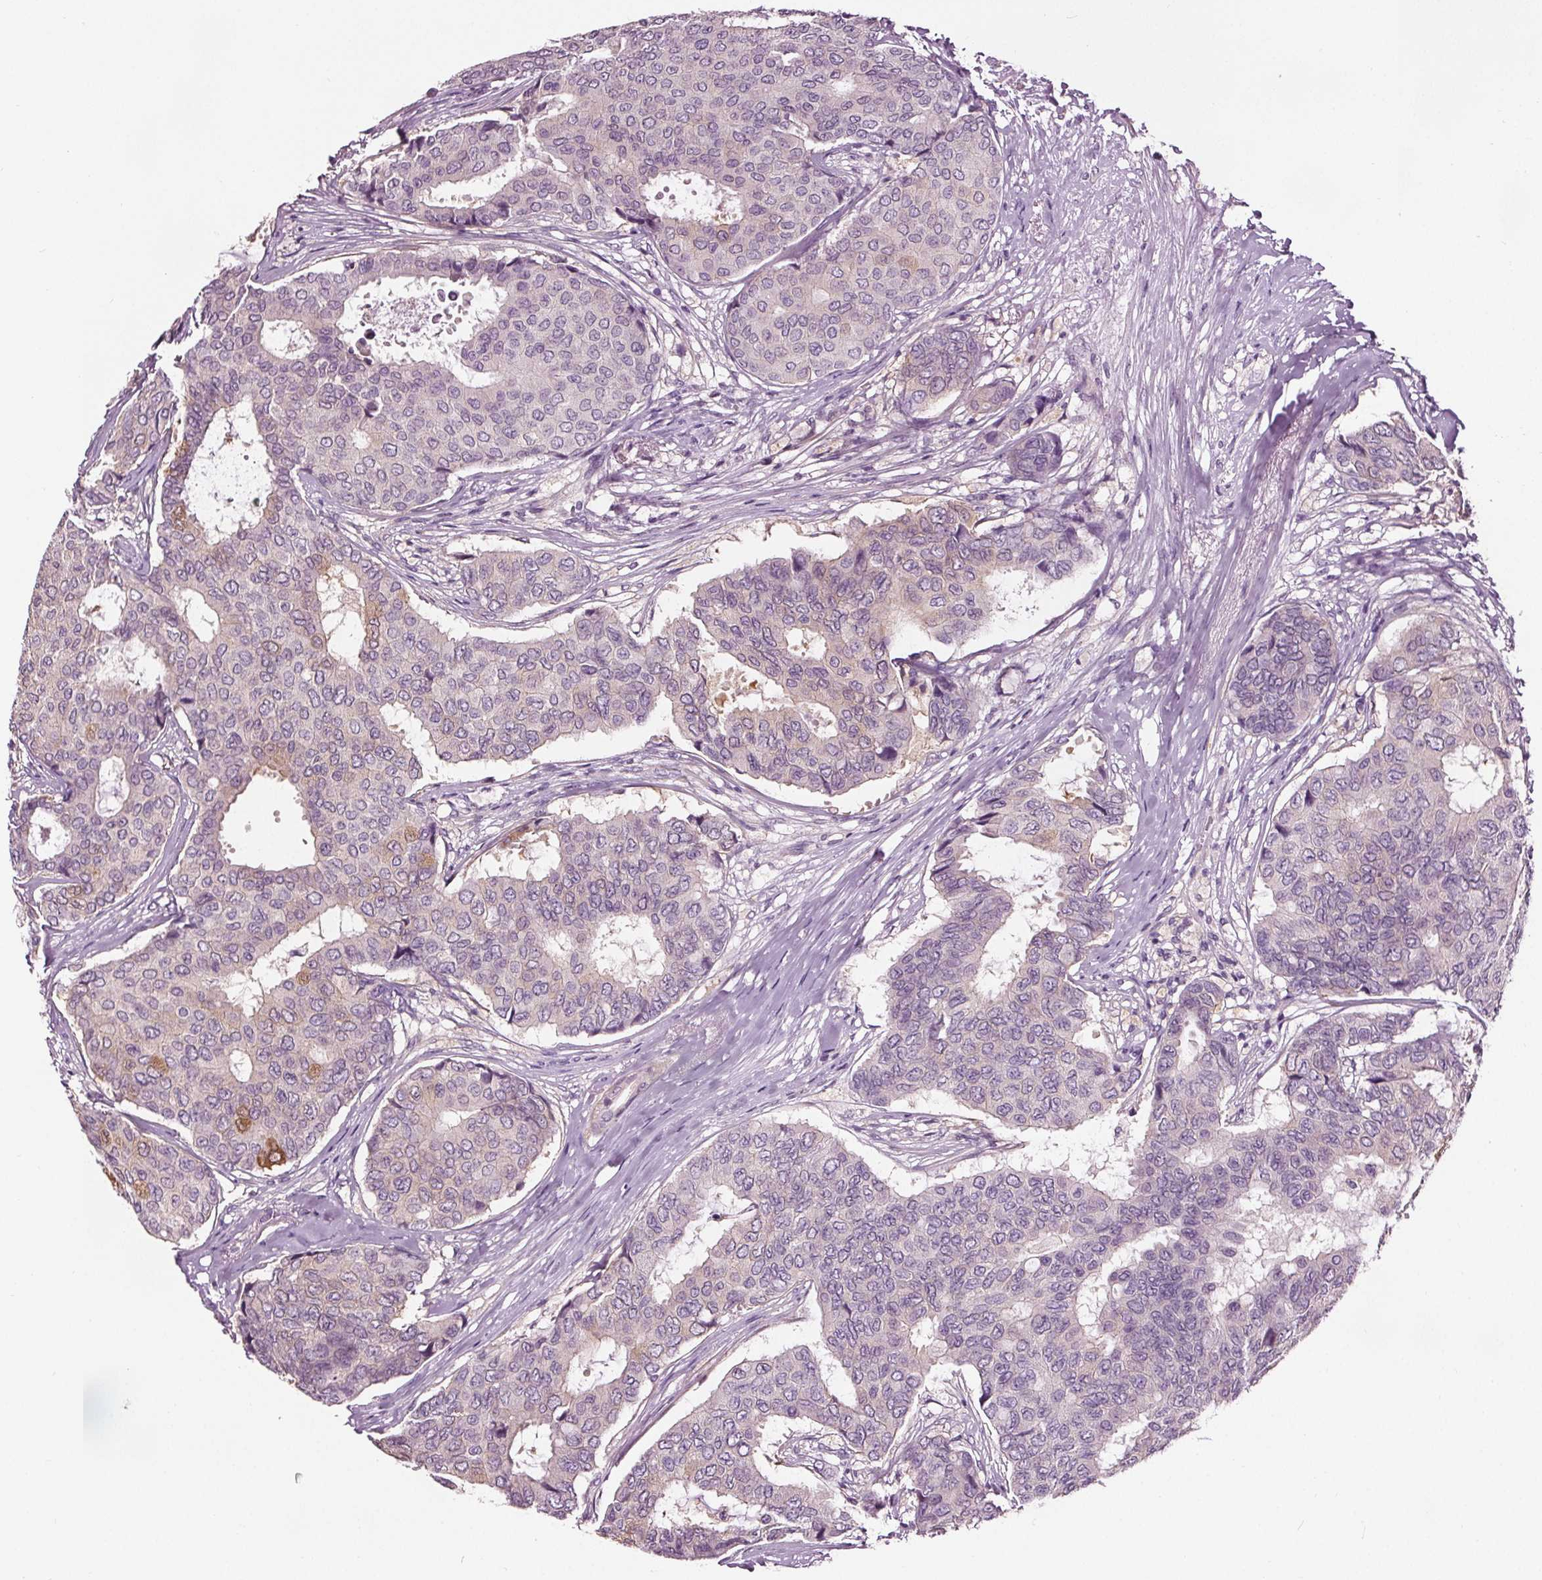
{"staining": {"intensity": "weak", "quantity": "<25%", "location": "cytoplasmic/membranous"}, "tissue": "breast cancer", "cell_type": "Tumor cells", "image_type": "cancer", "snomed": [{"axis": "morphology", "description": "Duct carcinoma"}, {"axis": "topography", "description": "Breast"}], "caption": "A high-resolution image shows immunohistochemistry (IHC) staining of intraductal carcinoma (breast), which shows no significant positivity in tumor cells. Nuclei are stained in blue.", "gene": "RASA1", "patient": {"sex": "female", "age": 75}}